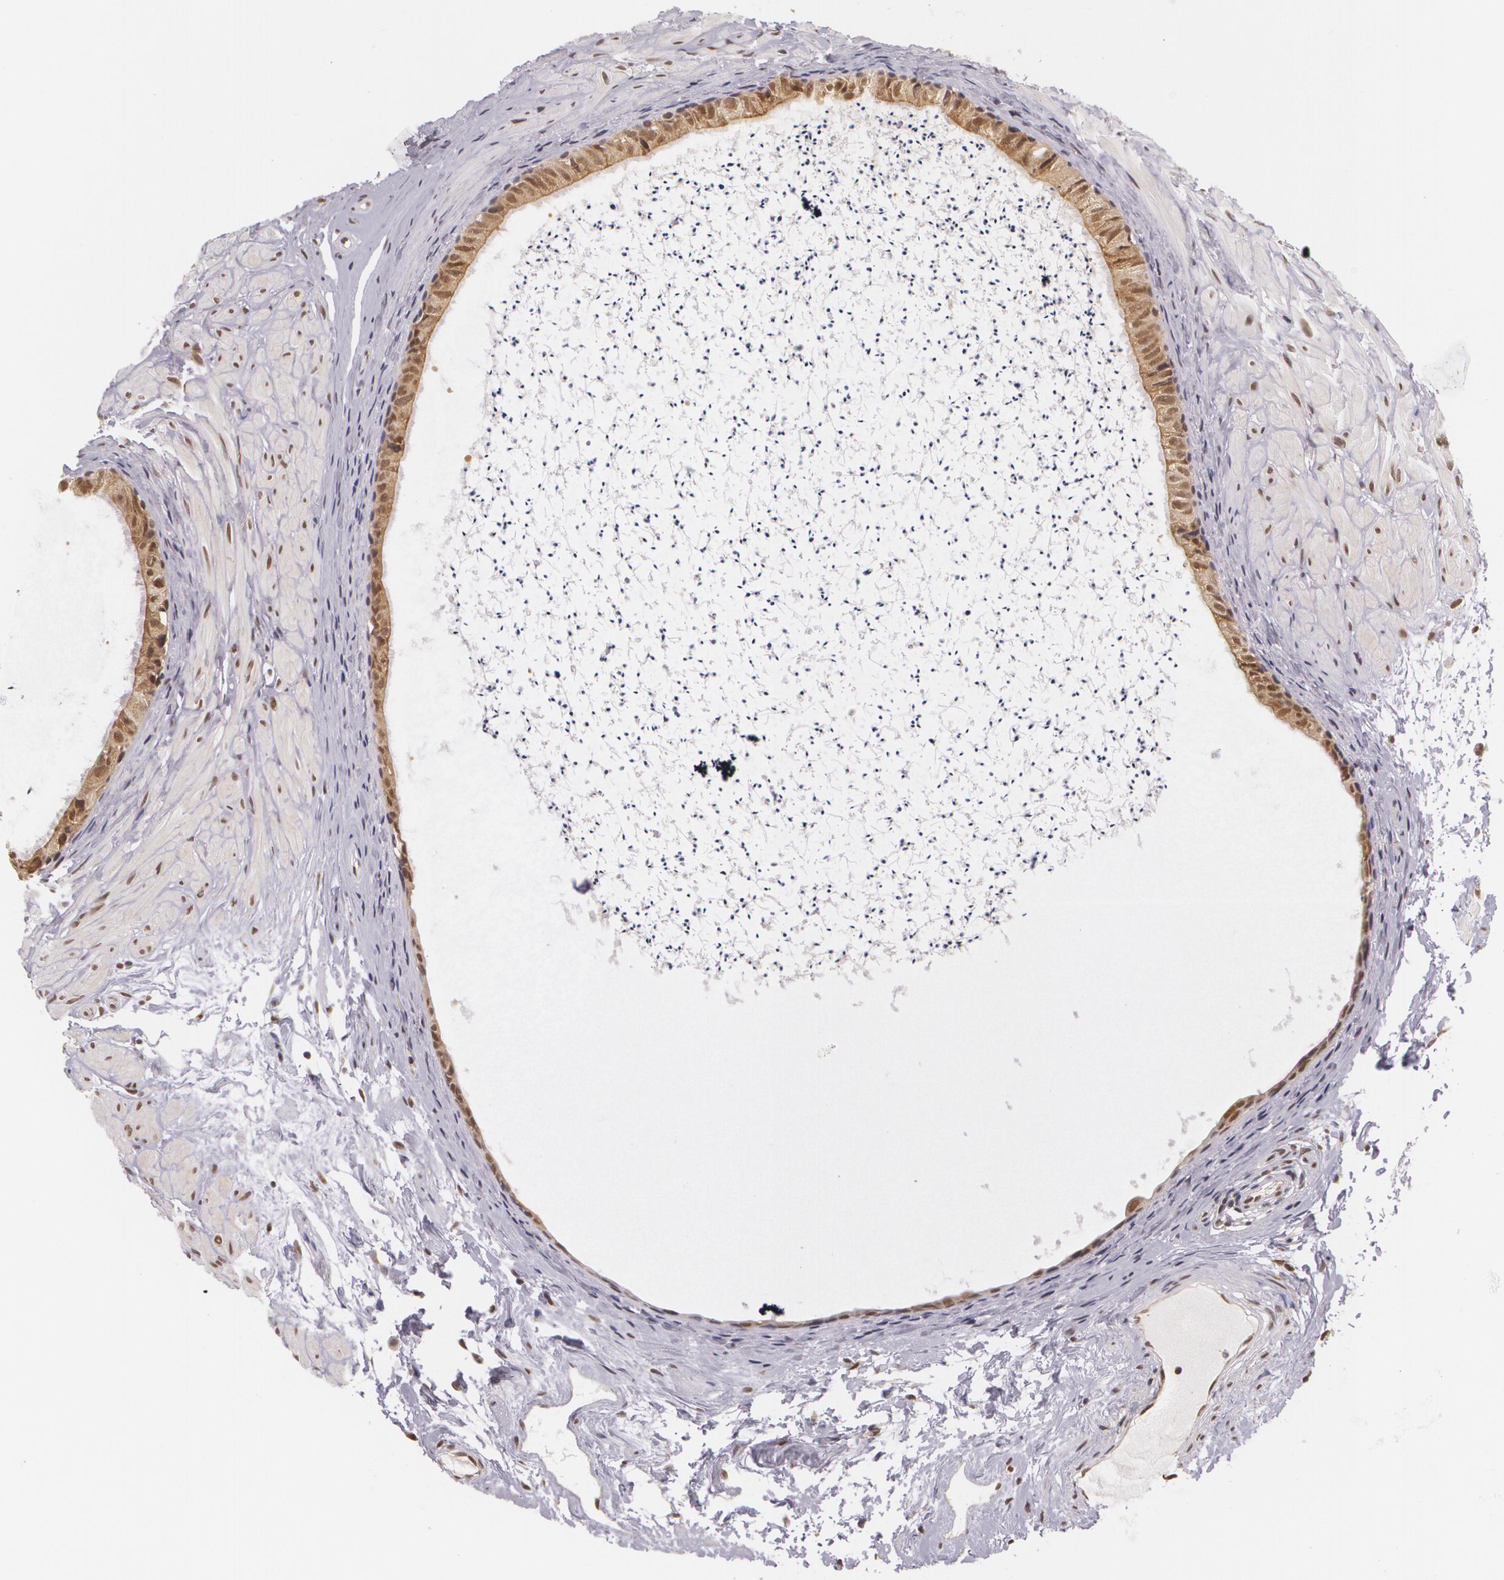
{"staining": {"intensity": "moderate", "quantity": ">75%", "location": "cytoplasmic/membranous,nuclear"}, "tissue": "epididymis", "cell_type": "Glandular cells", "image_type": "normal", "snomed": [{"axis": "morphology", "description": "Normal tissue, NOS"}, {"axis": "topography", "description": "Epididymis"}], "caption": "Epididymis stained for a protein displays moderate cytoplasmic/membranous,nuclear positivity in glandular cells. (Stains: DAB in brown, nuclei in blue, Microscopy: brightfield microscopy at high magnification).", "gene": "ALX1", "patient": {"sex": "male", "age": 77}}